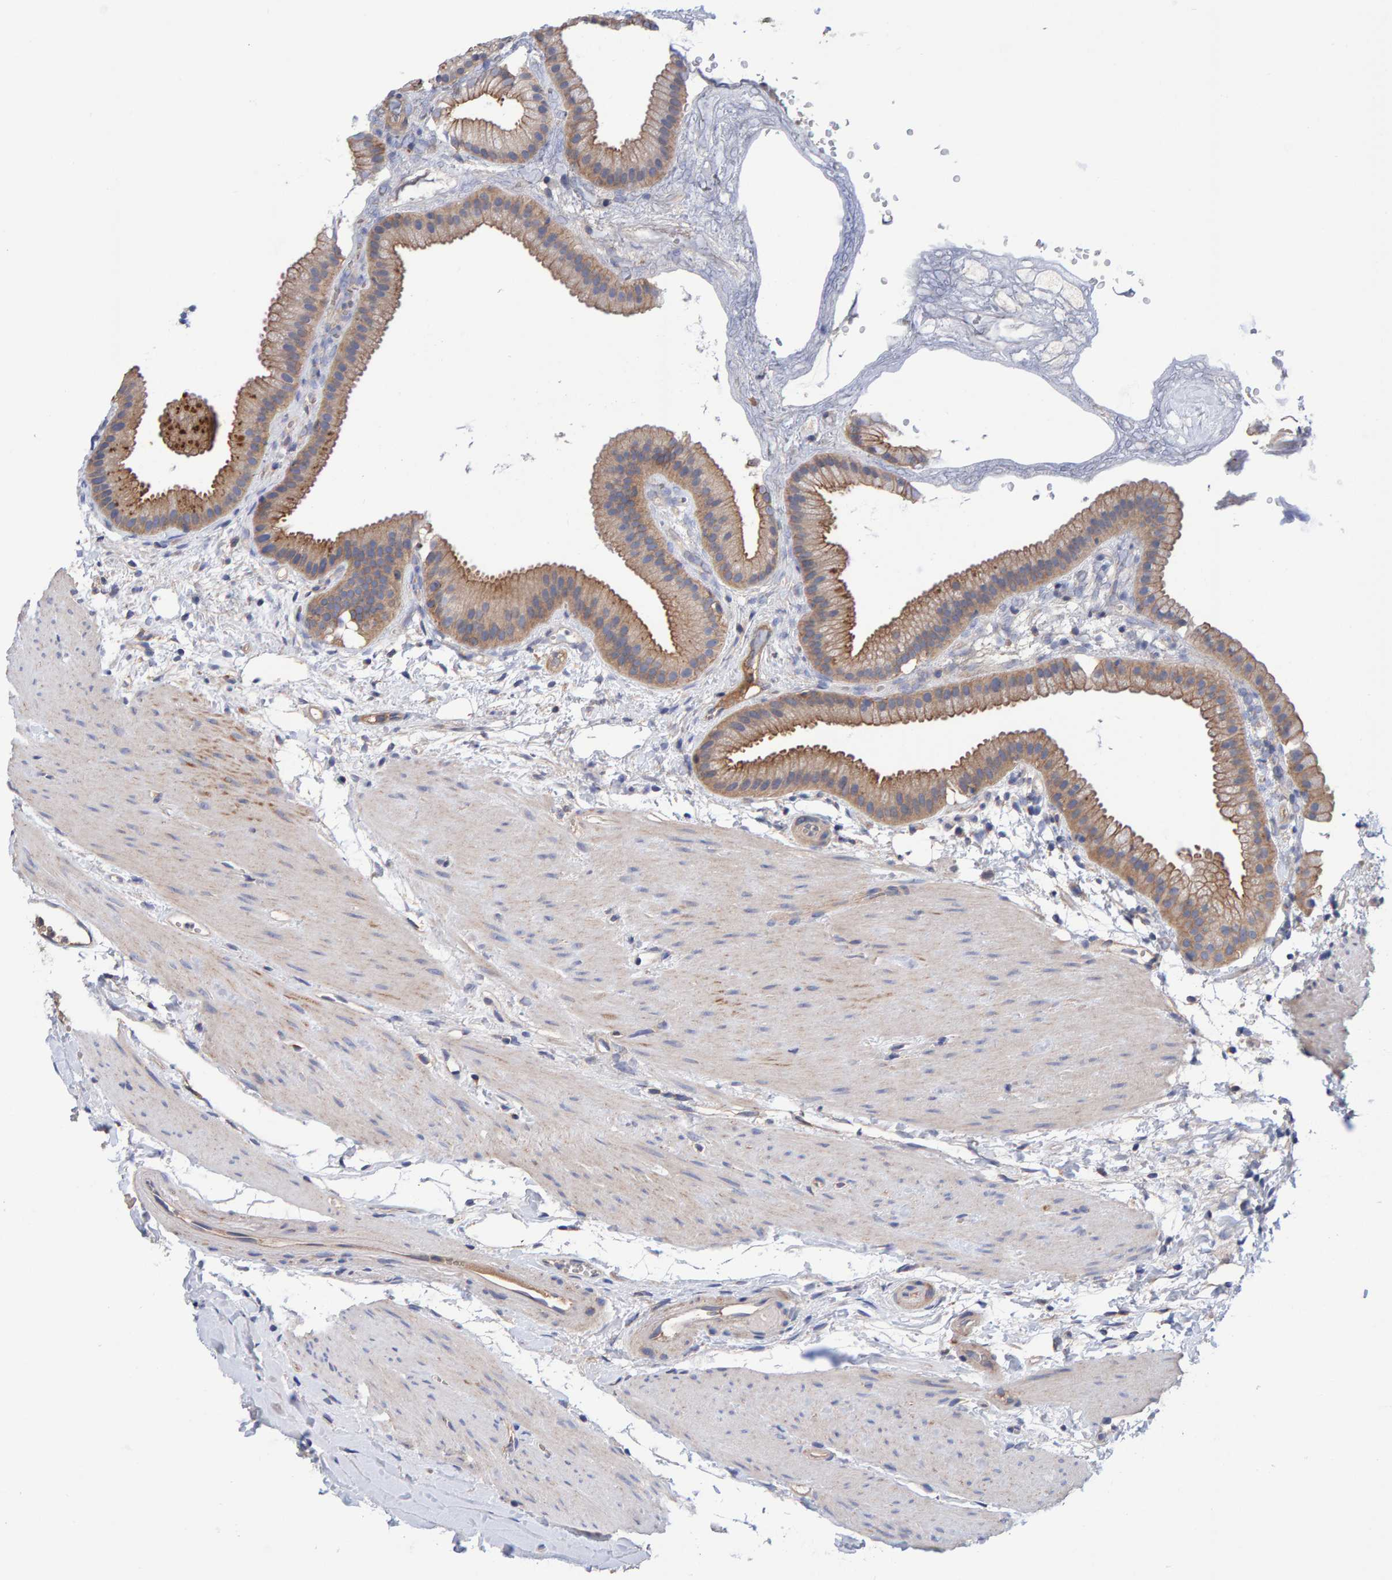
{"staining": {"intensity": "moderate", "quantity": ">75%", "location": "cytoplasmic/membranous"}, "tissue": "gallbladder", "cell_type": "Glandular cells", "image_type": "normal", "snomed": [{"axis": "morphology", "description": "Normal tissue, NOS"}, {"axis": "topography", "description": "Gallbladder"}], "caption": "Immunohistochemical staining of benign human gallbladder demonstrates medium levels of moderate cytoplasmic/membranous positivity in approximately >75% of glandular cells.", "gene": "EFR3A", "patient": {"sex": "female", "age": 64}}